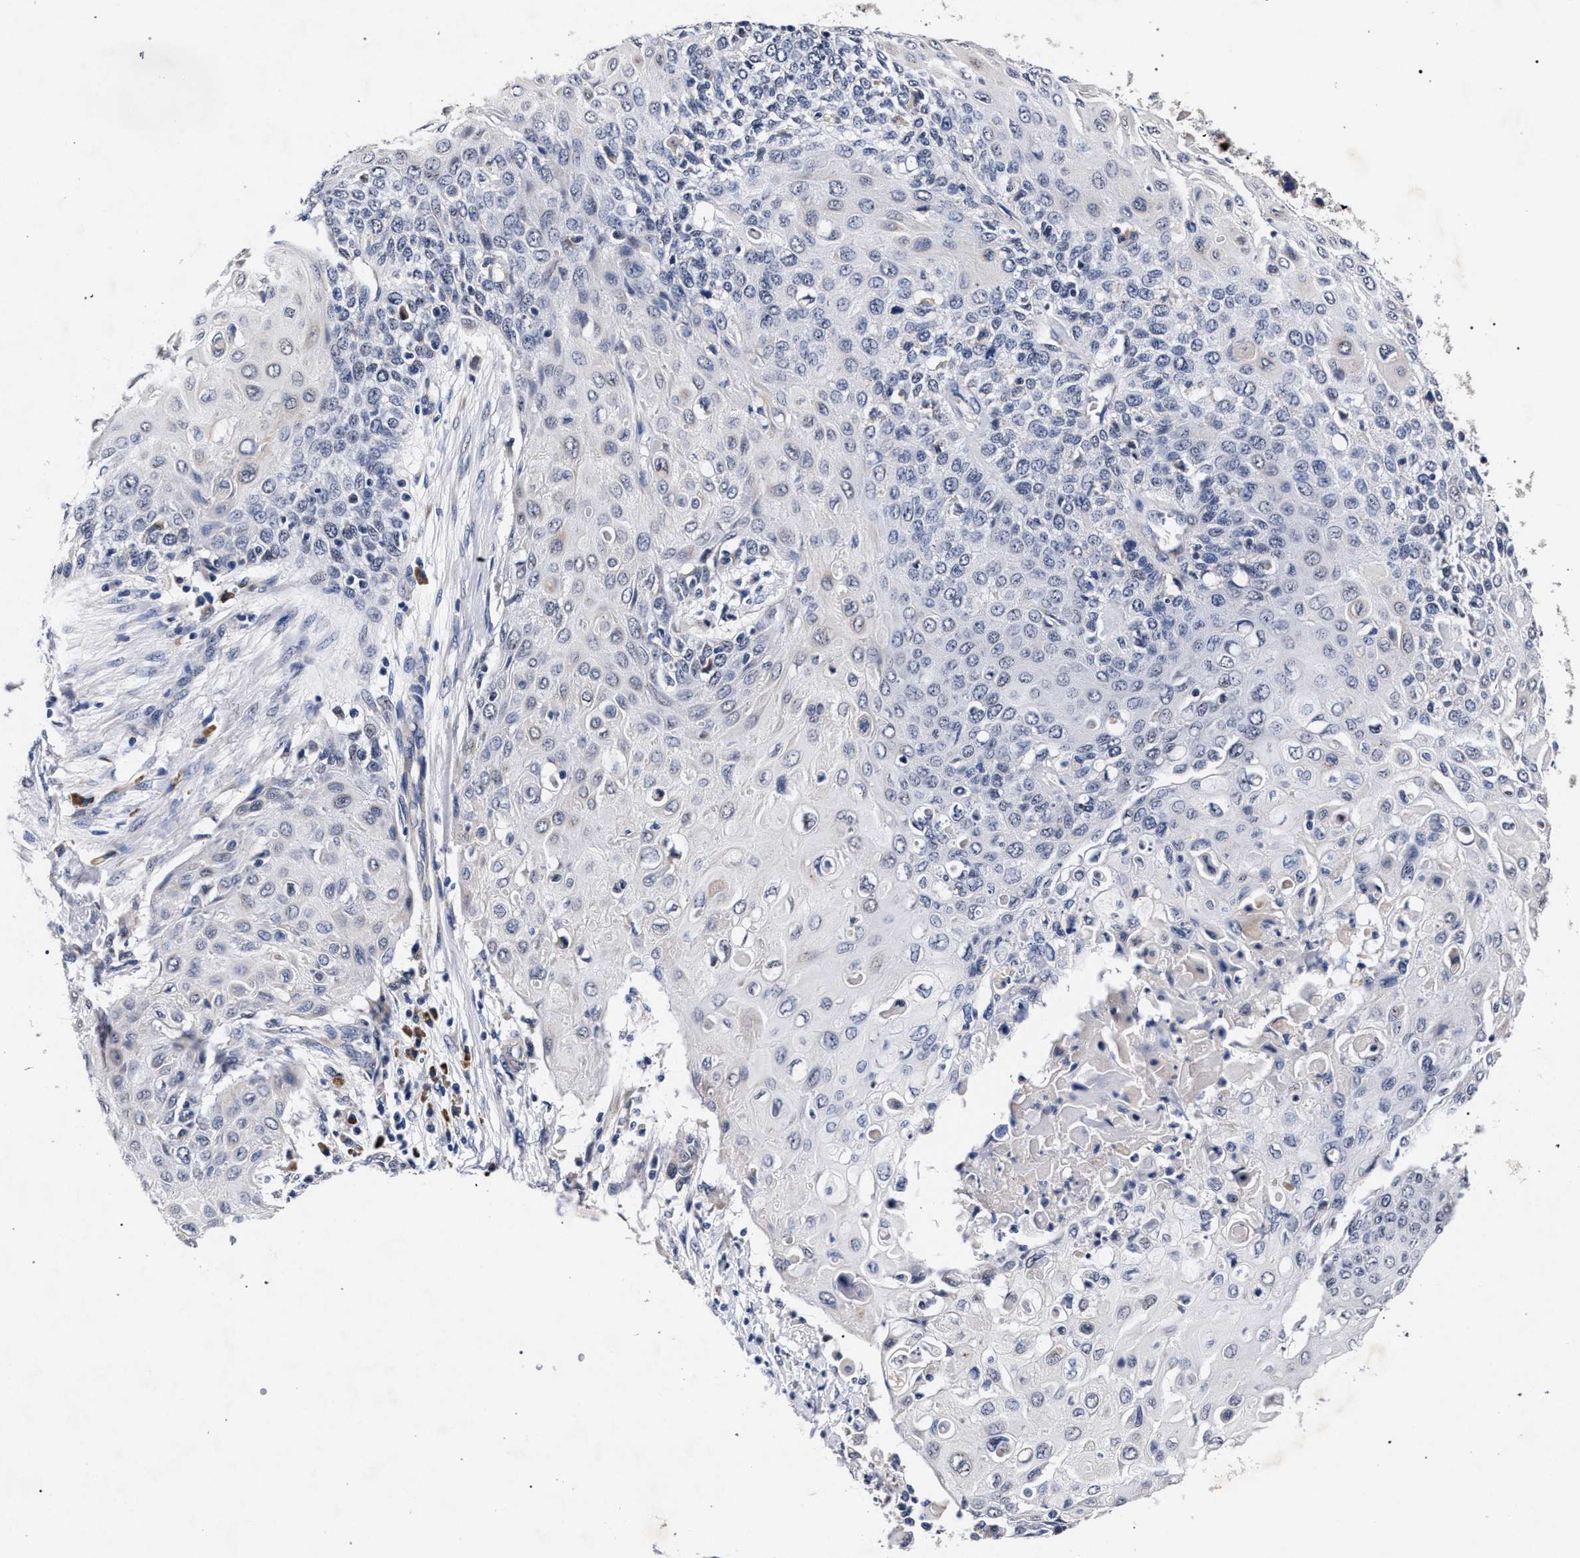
{"staining": {"intensity": "negative", "quantity": "none", "location": "none"}, "tissue": "cervical cancer", "cell_type": "Tumor cells", "image_type": "cancer", "snomed": [{"axis": "morphology", "description": "Squamous cell carcinoma, NOS"}, {"axis": "topography", "description": "Cervix"}], "caption": "Tumor cells show no significant staining in cervical cancer.", "gene": "CFAP95", "patient": {"sex": "female", "age": 39}}